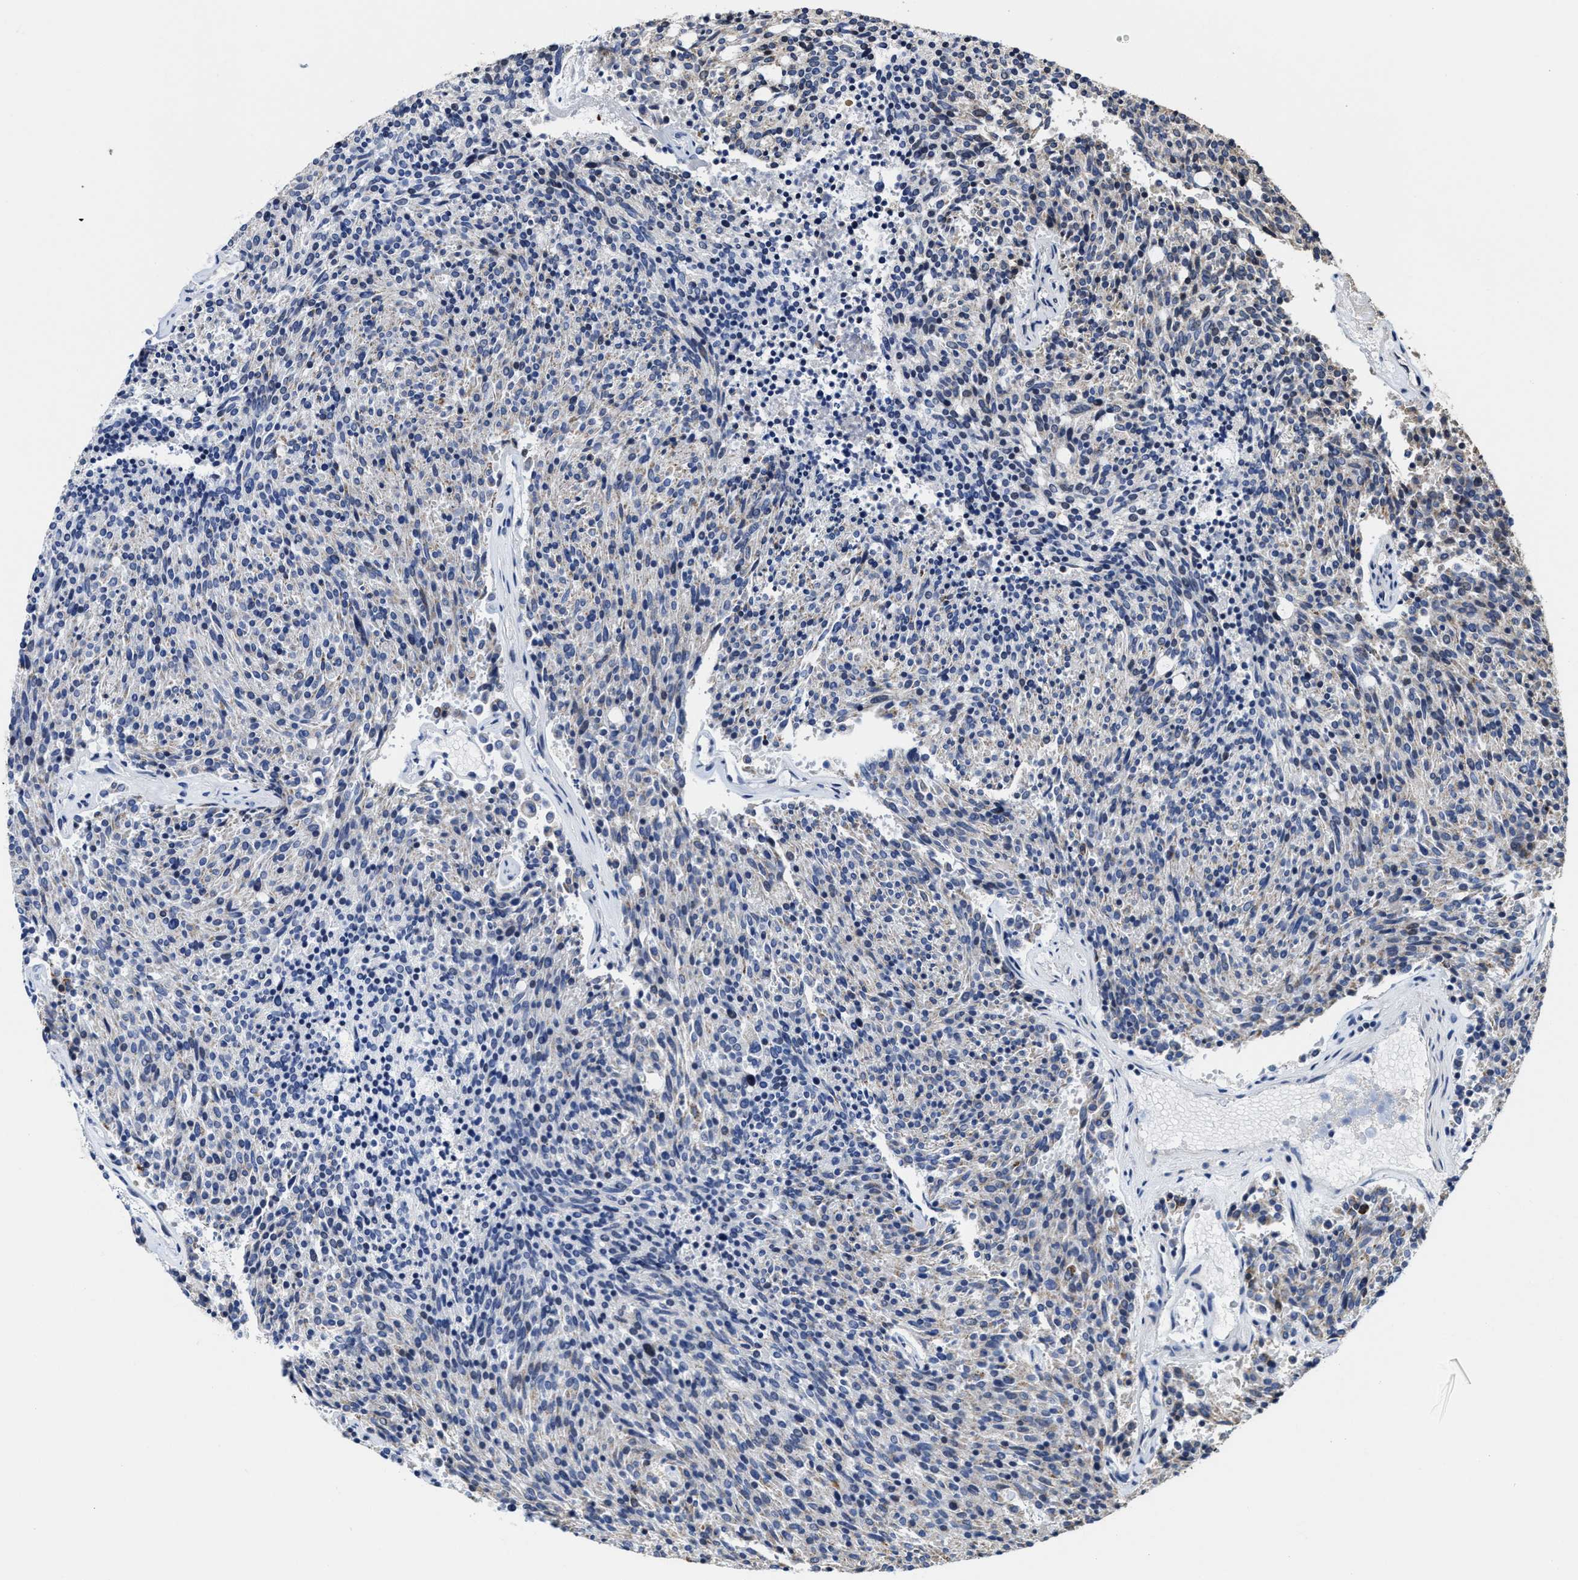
{"staining": {"intensity": "negative", "quantity": "none", "location": "none"}, "tissue": "carcinoid", "cell_type": "Tumor cells", "image_type": "cancer", "snomed": [{"axis": "morphology", "description": "Carcinoid, malignant, NOS"}, {"axis": "topography", "description": "Pancreas"}], "caption": "IHC of carcinoid displays no positivity in tumor cells.", "gene": "ZFAT", "patient": {"sex": "female", "age": 54}}